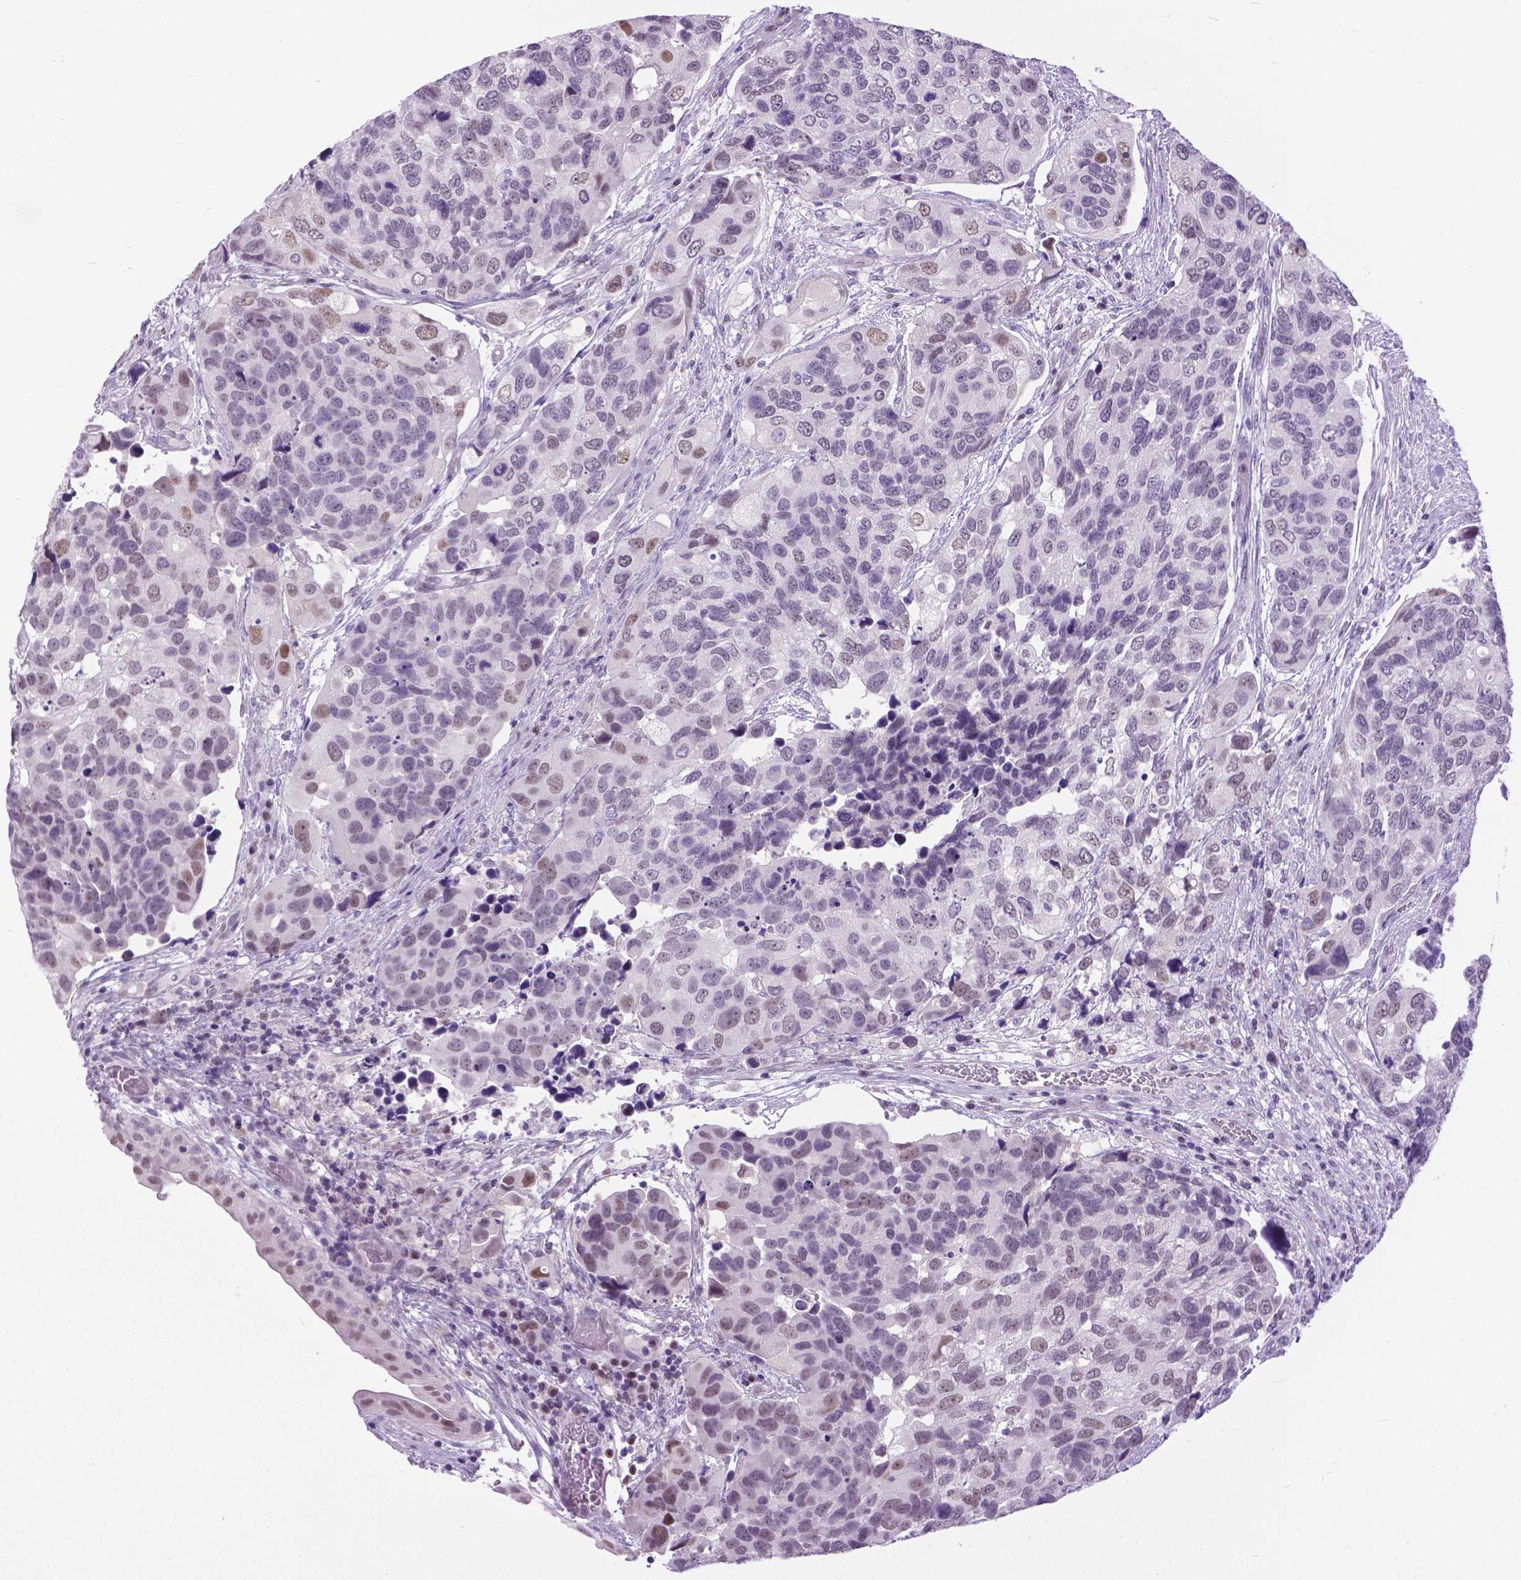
{"staining": {"intensity": "weak", "quantity": "25%-75%", "location": "cytoplasmic/membranous"}, "tissue": "urothelial cancer", "cell_type": "Tumor cells", "image_type": "cancer", "snomed": [{"axis": "morphology", "description": "Urothelial carcinoma, High grade"}, {"axis": "topography", "description": "Urinary bladder"}], "caption": "Protein expression analysis of urothelial cancer reveals weak cytoplasmic/membranous positivity in approximately 25%-75% of tumor cells.", "gene": "APCDD1L", "patient": {"sex": "male", "age": 60}}